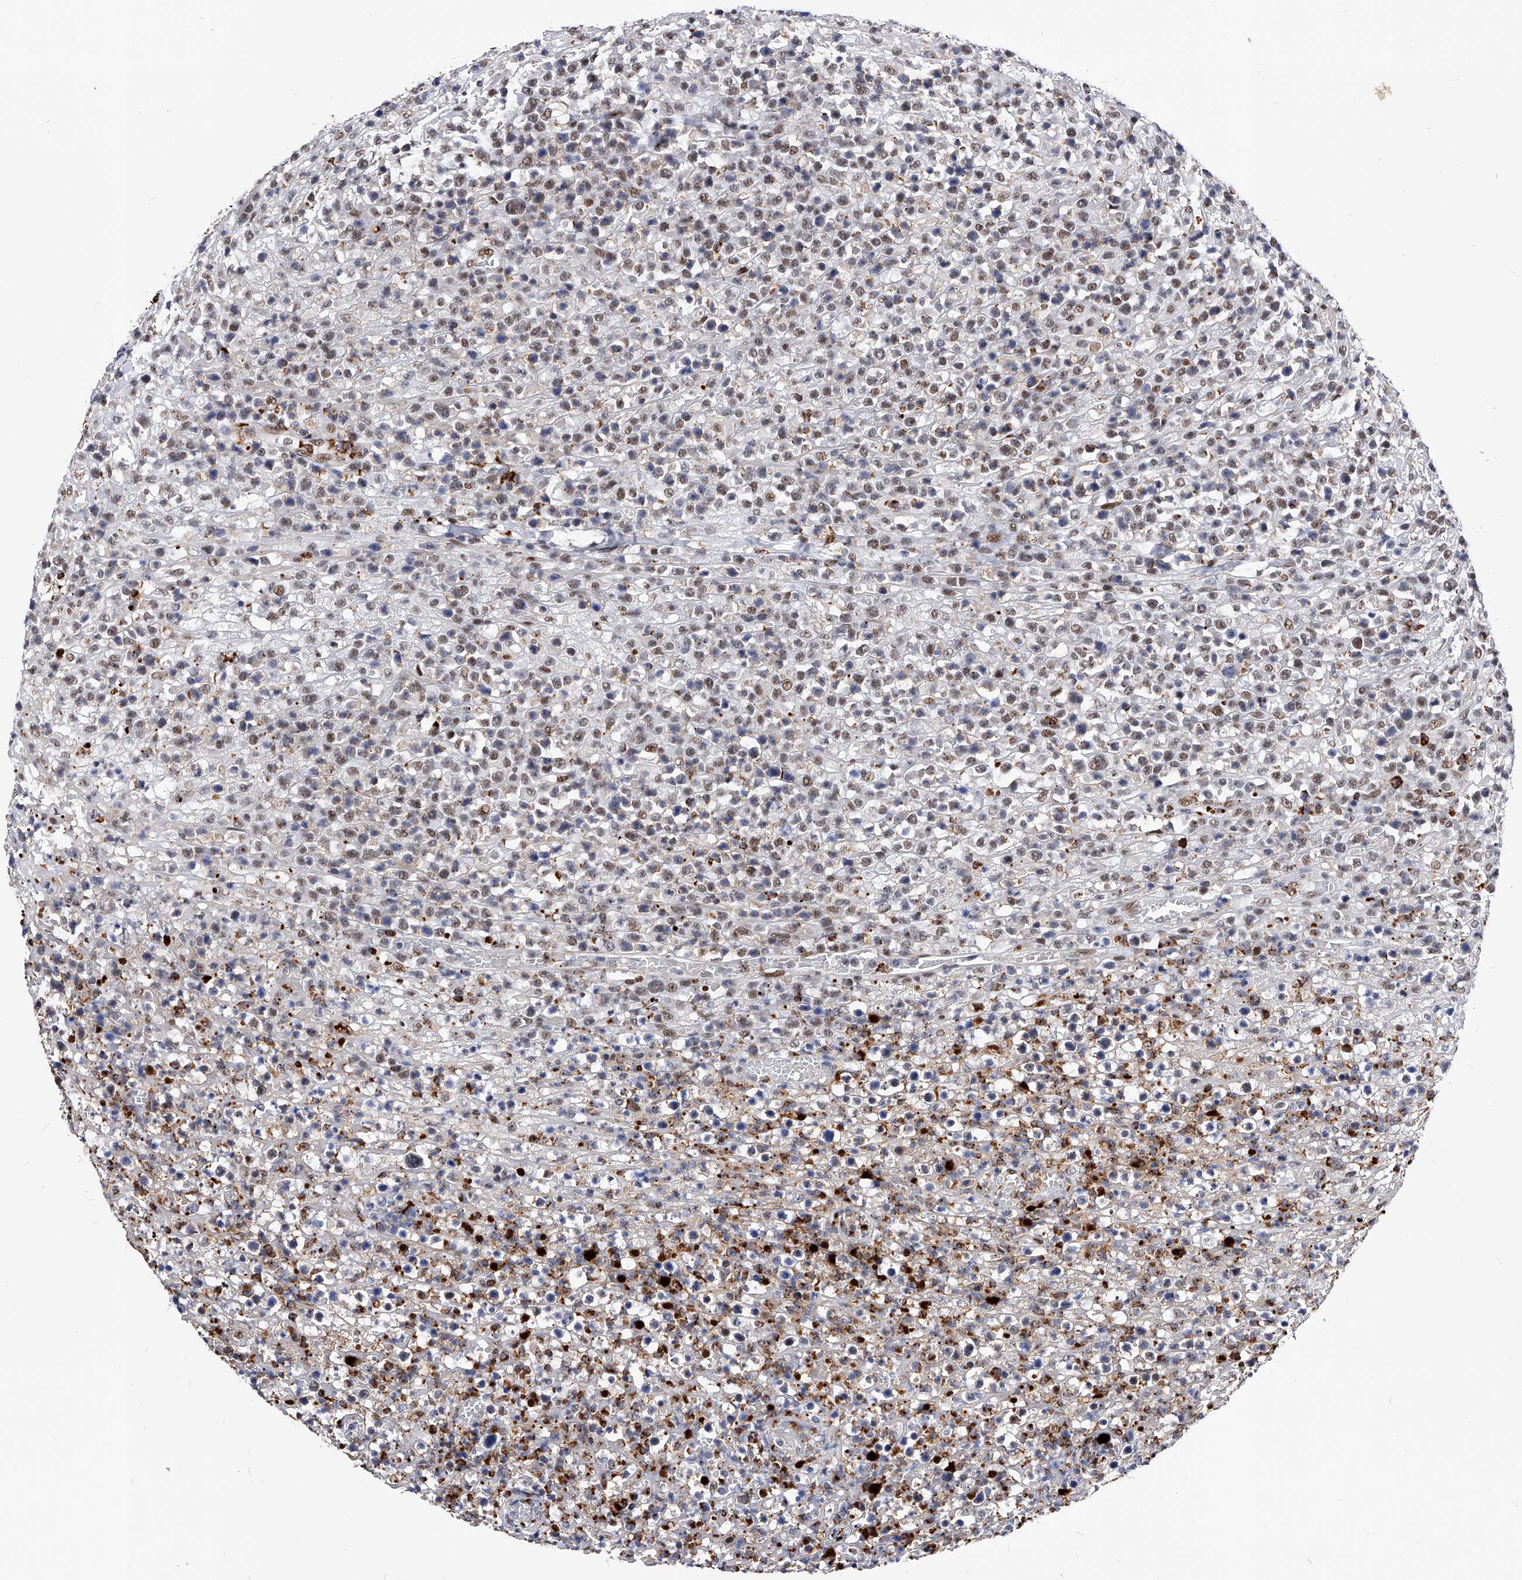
{"staining": {"intensity": "weak", "quantity": ">75%", "location": "nuclear"}, "tissue": "lymphoma", "cell_type": "Tumor cells", "image_type": "cancer", "snomed": [{"axis": "morphology", "description": "Malignant lymphoma, non-Hodgkin's type, High grade"}, {"axis": "topography", "description": "Colon"}], "caption": "This image reveals high-grade malignant lymphoma, non-Hodgkin's type stained with IHC to label a protein in brown. The nuclear of tumor cells show weak positivity for the protein. Nuclei are counter-stained blue.", "gene": "TESK2", "patient": {"sex": "female", "age": 53}}